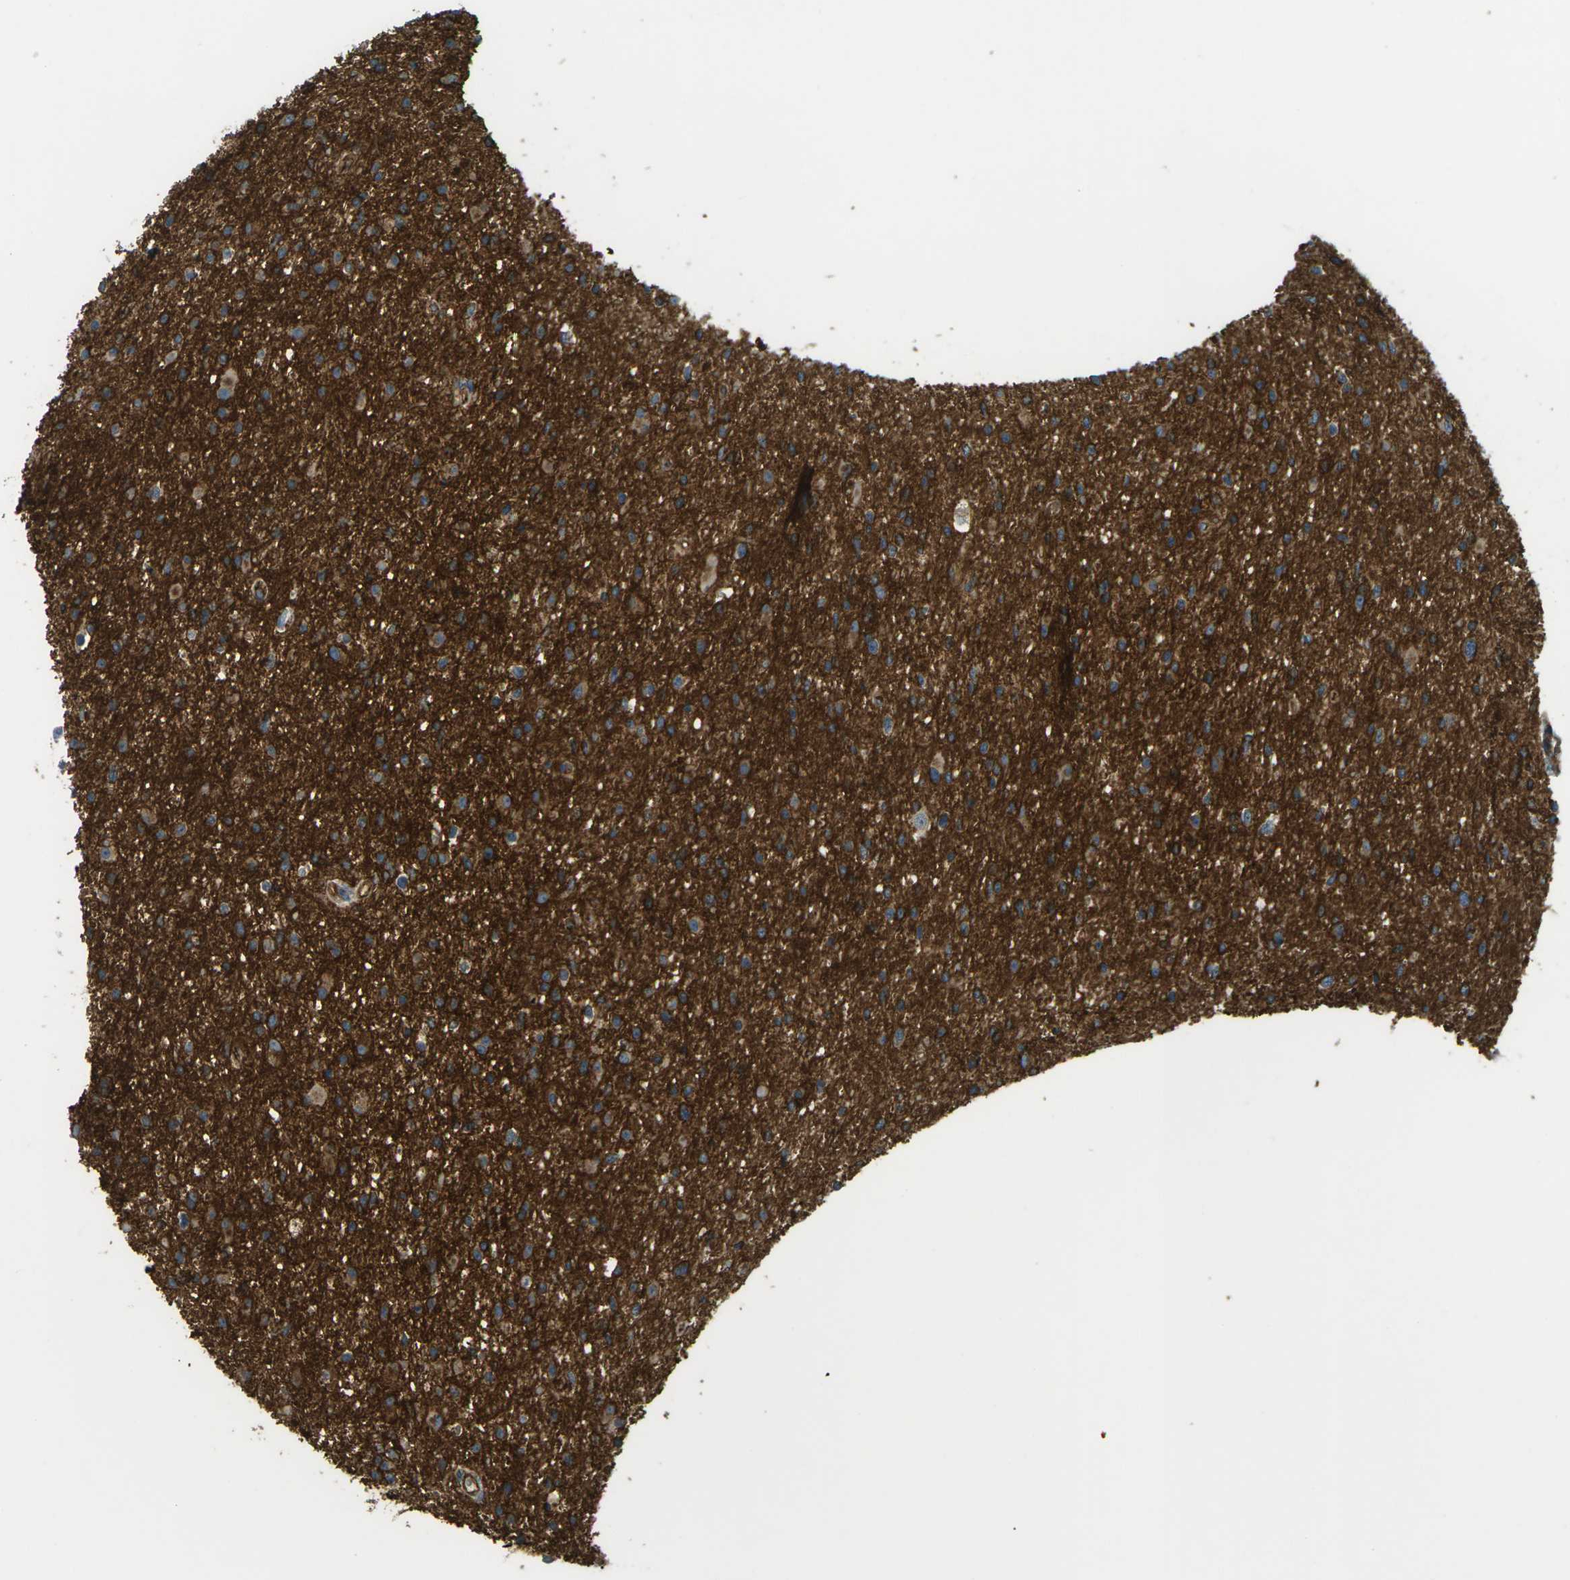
{"staining": {"intensity": "strong", "quantity": "25%-75%", "location": "cytoplasmic/membranous"}, "tissue": "glioma", "cell_type": "Tumor cells", "image_type": "cancer", "snomed": [{"axis": "morphology", "description": "Glioma, malignant, High grade"}, {"axis": "topography", "description": "Brain"}], "caption": "High-magnification brightfield microscopy of glioma stained with DAB (brown) and counterstained with hematoxylin (blue). tumor cells exhibit strong cytoplasmic/membranous positivity is present in about25%-75% of cells.", "gene": "S1PR1", "patient": {"sex": "male", "age": 33}}